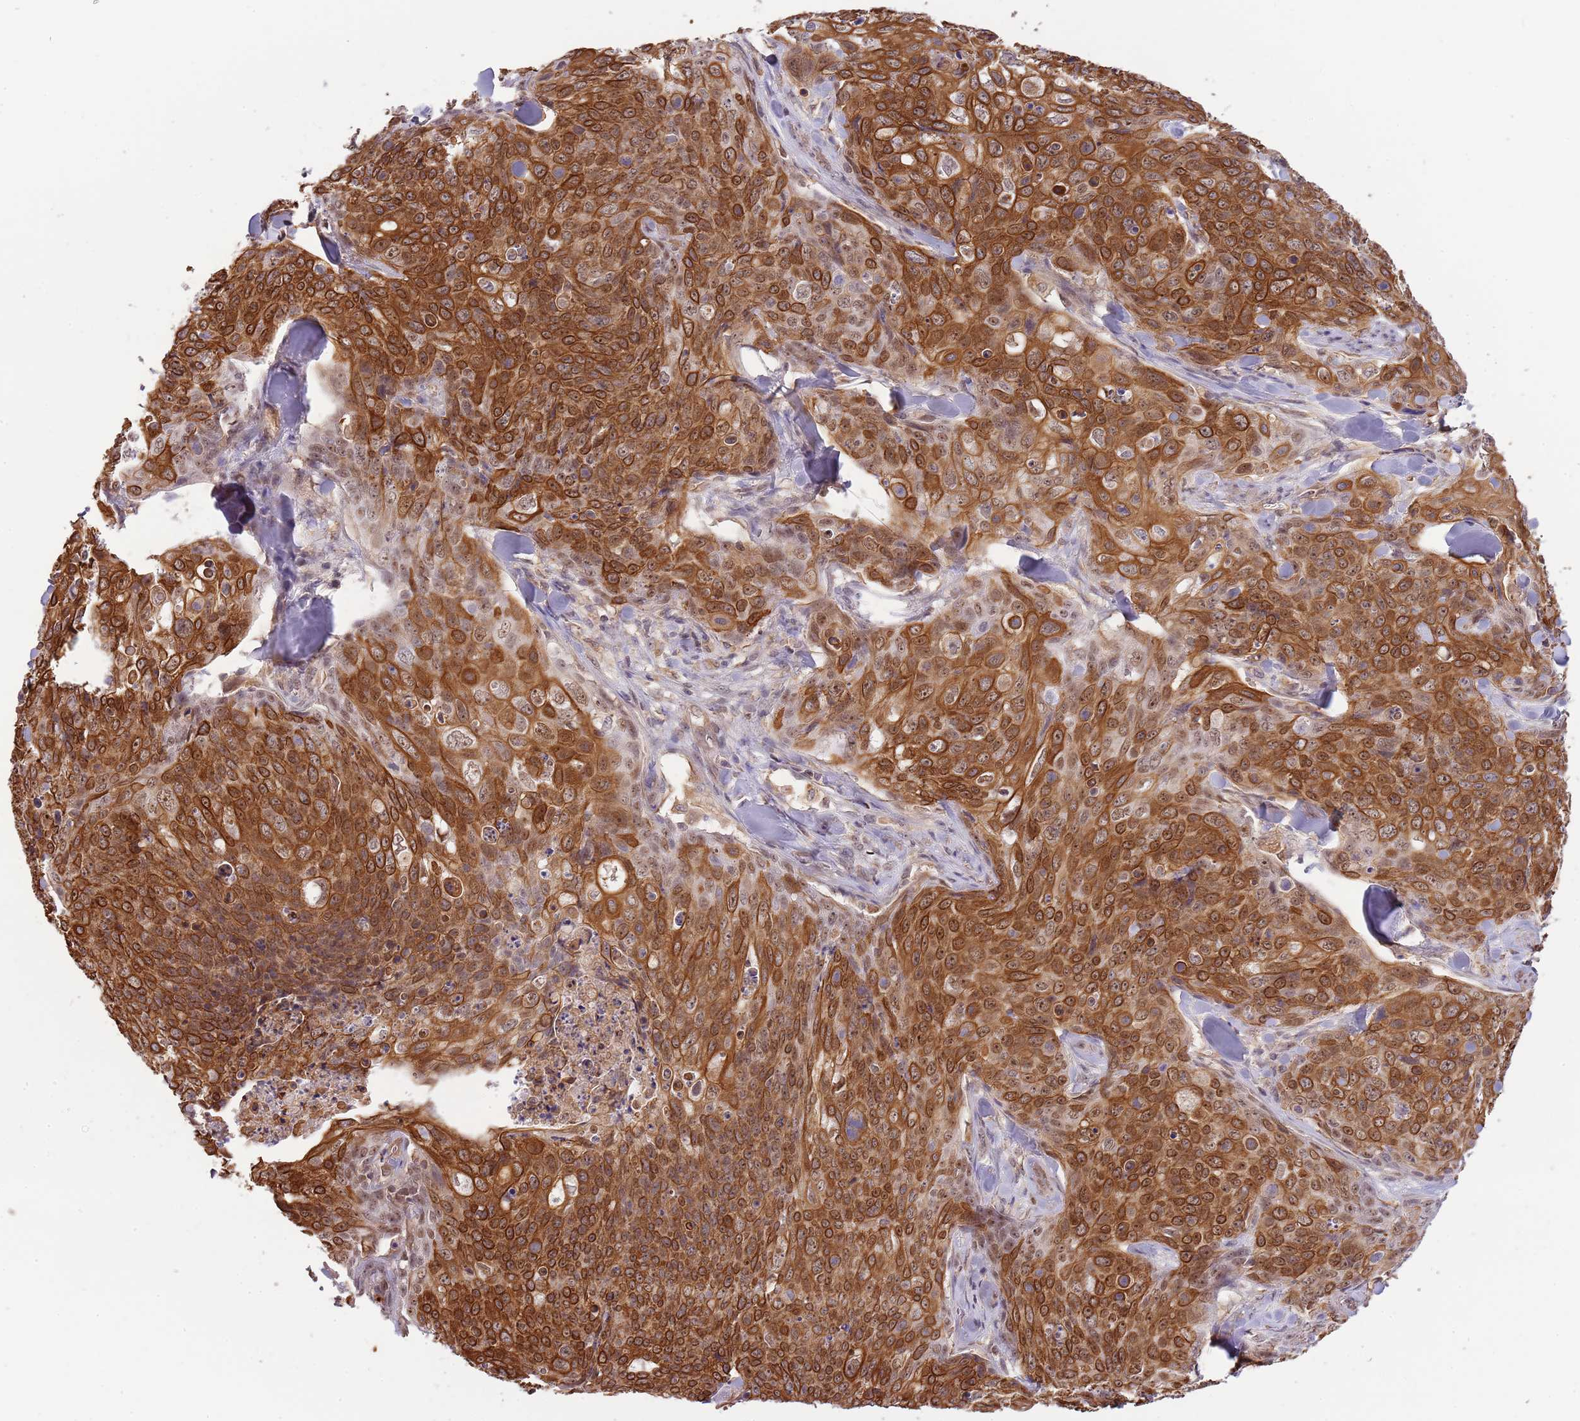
{"staining": {"intensity": "strong", "quantity": ">75%", "location": "cytoplasmic/membranous,nuclear"}, "tissue": "skin cancer", "cell_type": "Tumor cells", "image_type": "cancer", "snomed": [{"axis": "morphology", "description": "Squamous cell carcinoma, NOS"}, {"axis": "topography", "description": "Skin"}, {"axis": "topography", "description": "Vulva"}], "caption": "Immunohistochemical staining of human squamous cell carcinoma (skin) shows high levels of strong cytoplasmic/membranous and nuclear staining in about >75% of tumor cells.", "gene": "SURF2", "patient": {"sex": "female", "age": 85}}